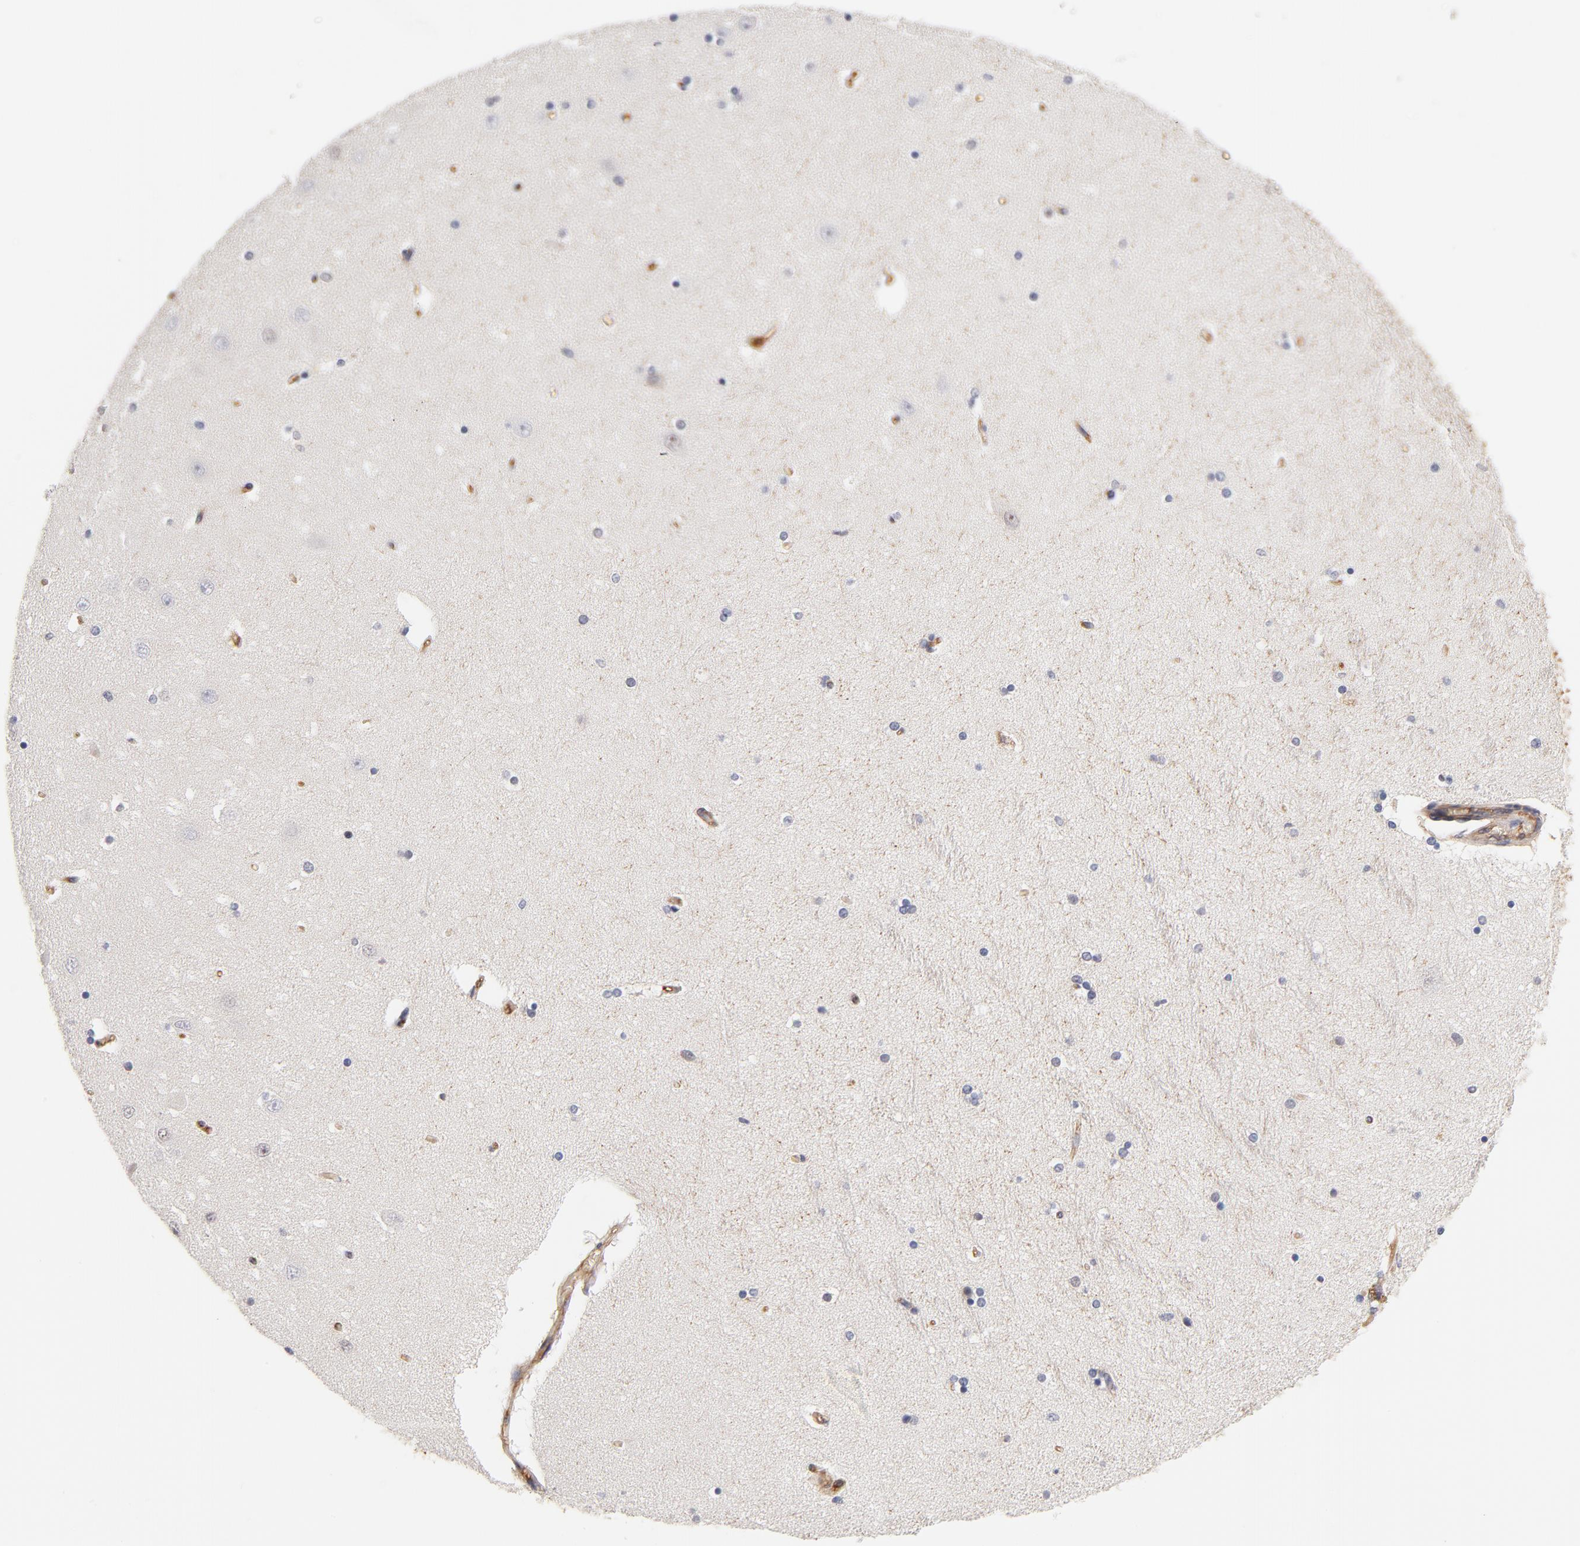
{"staining": {"intensity": "negative", "quantity": "none", "location": "none"}, "tissue": "hippocampus", "cell_type": "Glial cells", "image_type": "normal", "snomed": [{"axis": "morphology", "description": "Normal tissue, NOS"}, {"axis": "topography", "description": "Hippocampus"}], "caption": "A micrograph of hippocampus stained for a protein reveals no brown staining in glial cells. (Stains: DAB immunohistochemistry (IHC) with hematoxylin counter stain, Microscopy: brightfield microscopy at high magnification).", "gene": "FCMR", "patient": {"sex": "female", "age": 54}}